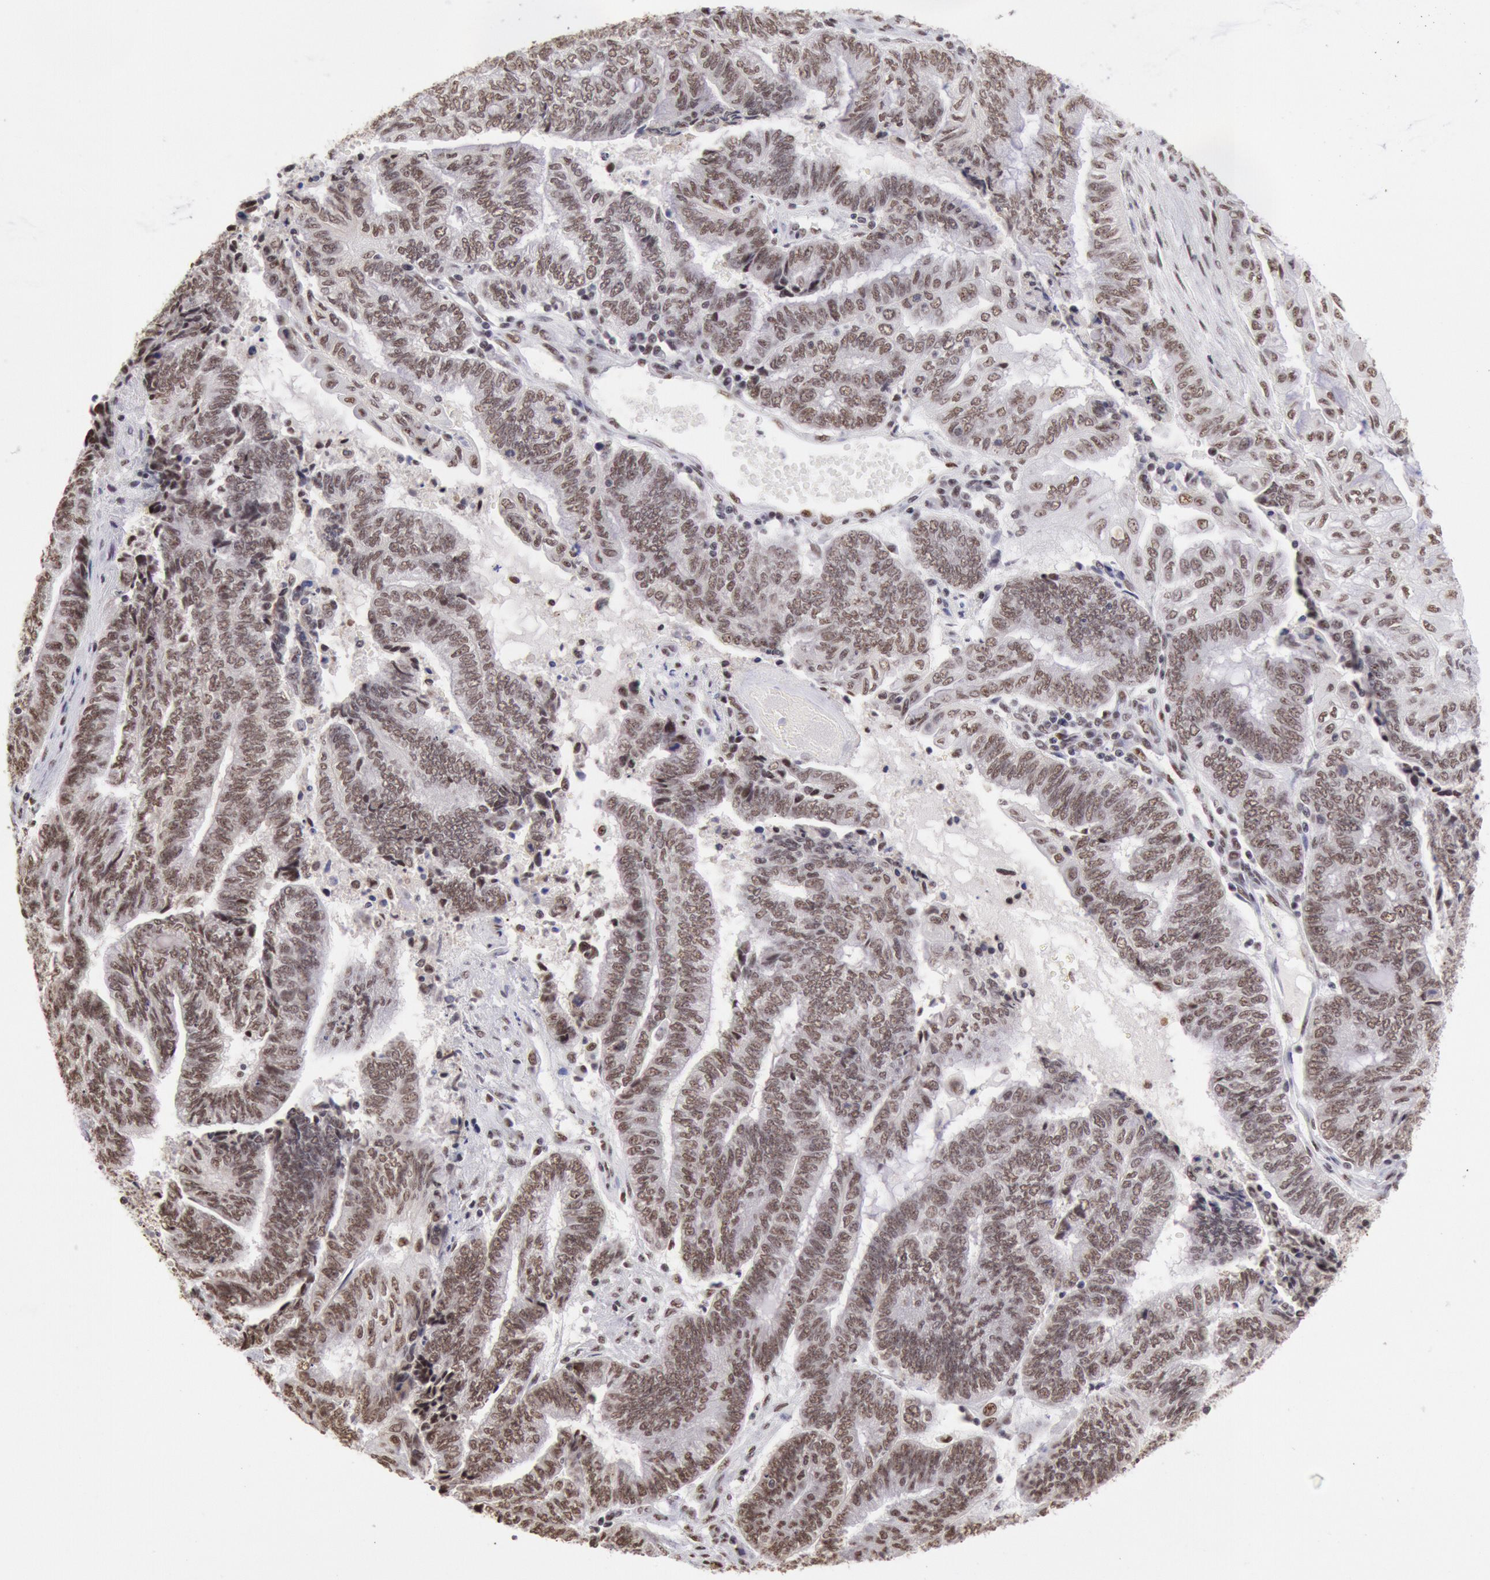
{"staining": {"intensity": "moderate", "quantity": ">75%", "location": "cytoplasmic/membranous,nuclear"}, "tissue": "endometrial cancer", "cell_type": "Tumor cells", "image_type": "cancer", "snomed": [{"axis": "morphology", "description": "Adenocarcinoma, NOS"}, {"axis": "topography", "description": "Uterus"}, {"axis": "topography", "description": "Endometrium"}], "caption": "Brown immunohistochemical staining in human endometrial cancer (adenocarcinoma) reveals moderate cytoplasmic/membranous and nuclear positivity in approximately >75% of tumor cells.", "gene": "SNRPD3", "patient": {"sex": "female", "age": 70}}